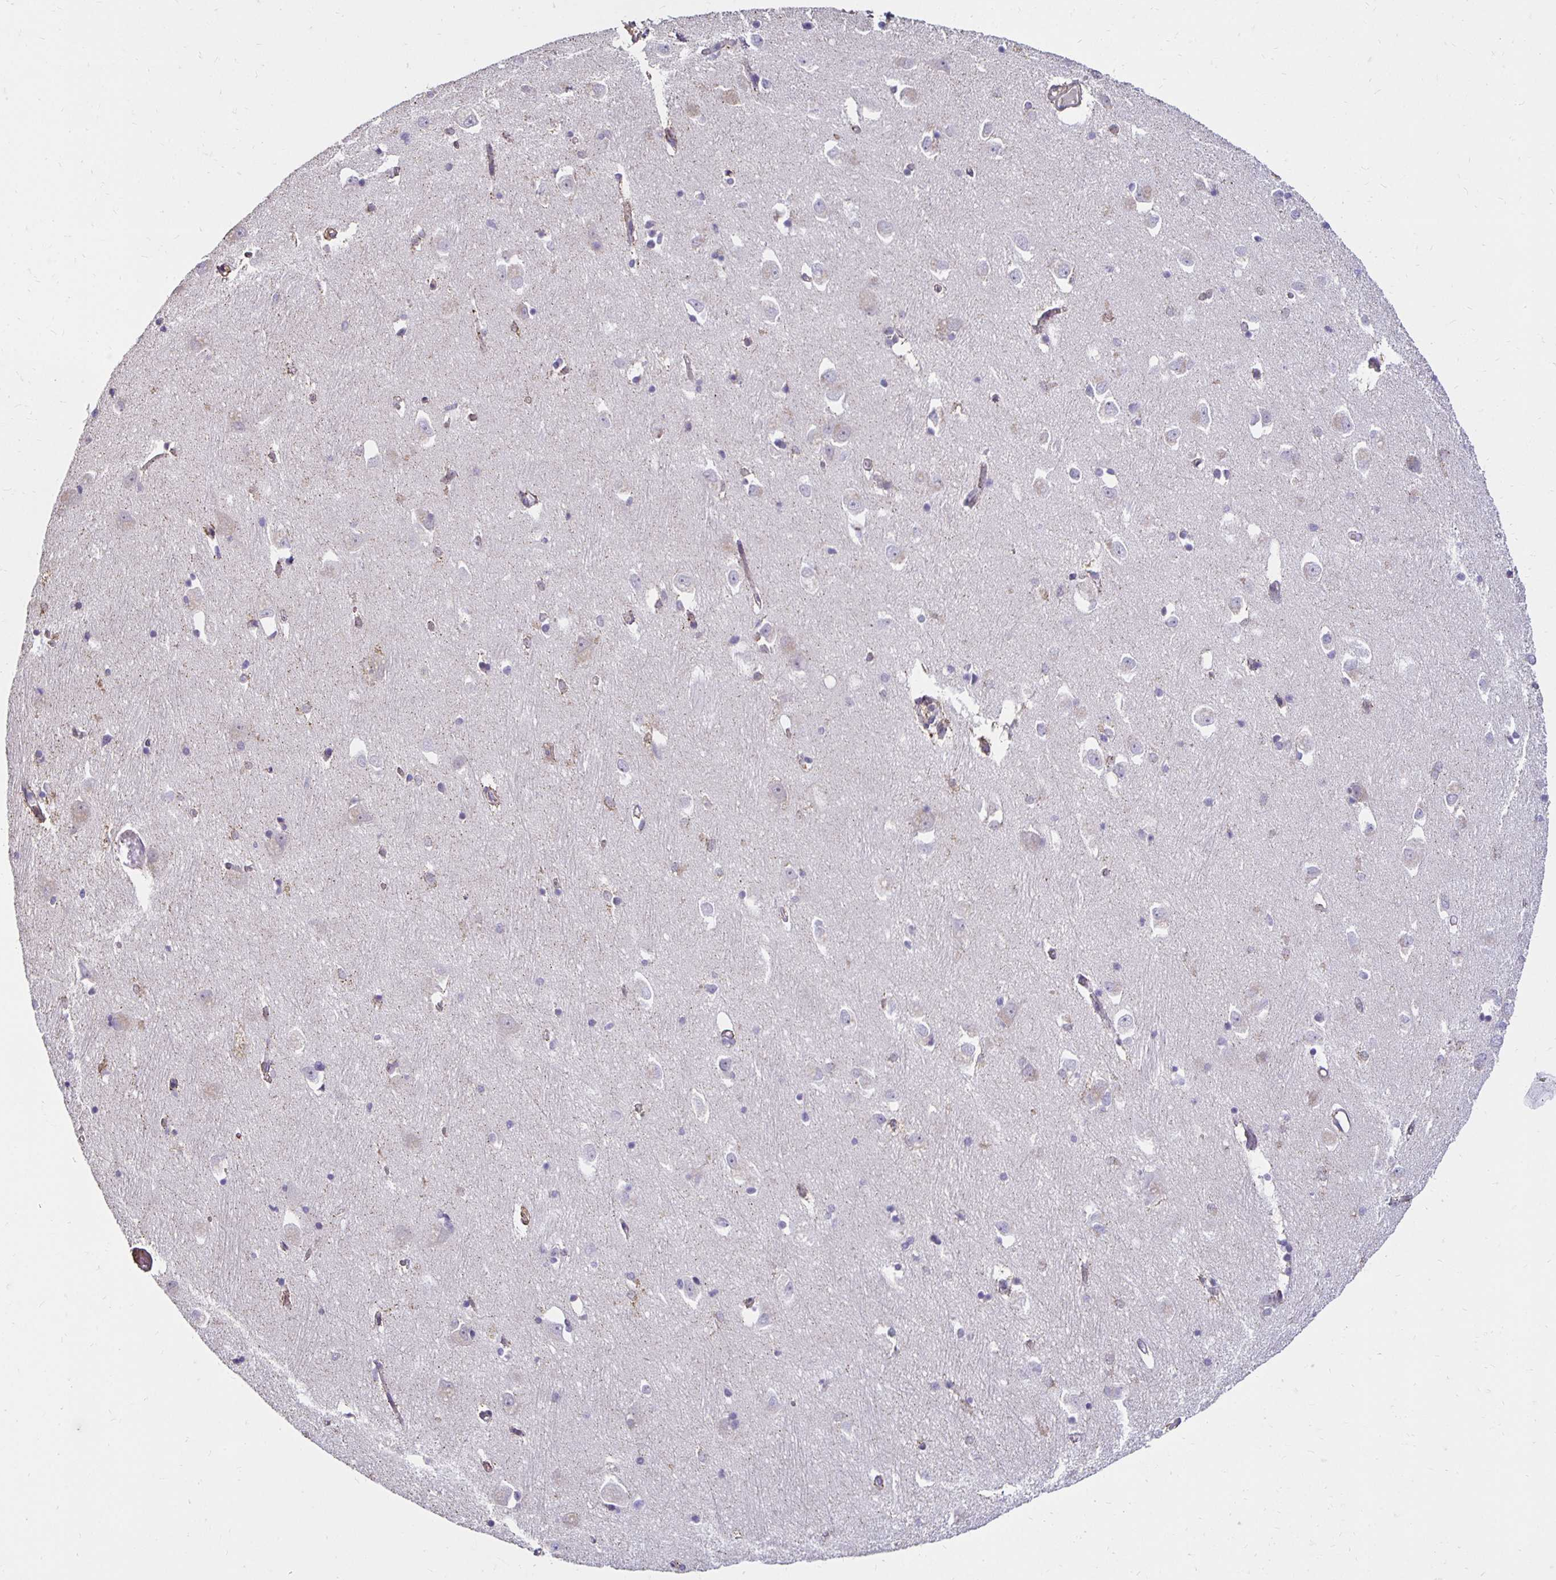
{"staining": {"intensity": "negative", "quantity": "none", "location": "none"}, "tissue": "caudate", "cell_type": "Glial cells", "image_type": "normal", "snomed": [{"axis": "morphology", "description": "Normal tissue, NOS"}, {"axis": "topography", "description": "Lateral ventricle wall"}, {"axis": "topography", "description": "Hippocampus"}], "caption": "Glial cells show no significant expression in benign caudate. The staining was performed using DAB to visualize the protein expression in brown, while the nuclei were stained in blue with hematoxylin (Magnification: 20x).", "gene": "PNPLA3", "patient": {"sex": "female", "age": 63}}